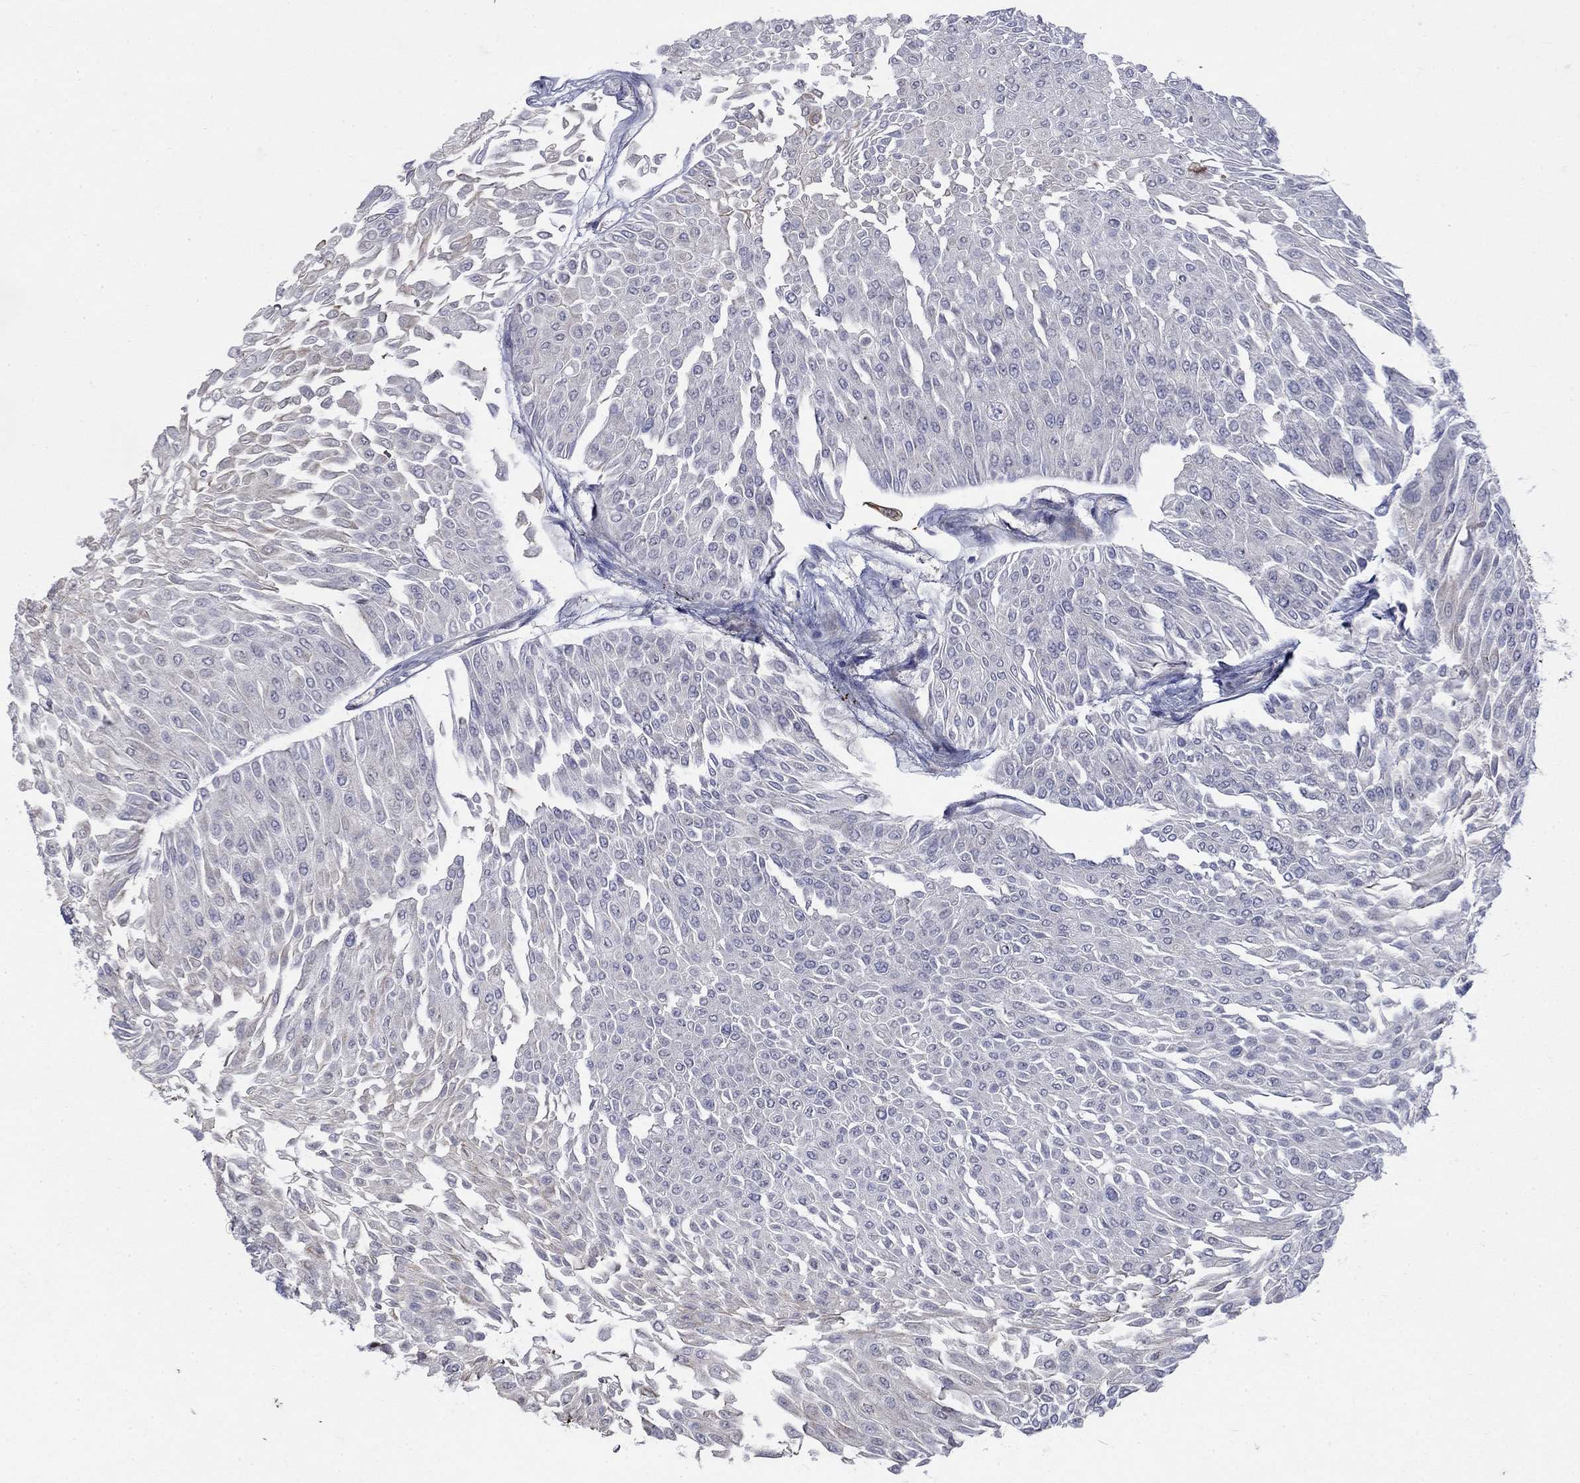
{"staining": {"intensity": "moderate", "quantity": "<25%", "location": "cytoplasmic/membranous"}, "tissue": "urothelial cancer", "cell_type": "Tumor cells", "image_type": "cancer", "snomed": [{"axis": "morphology", "description": "Urothelial carcinoma, Low grade"}, {"axis": "topography", "description": "Urinary bladder"}], "caption": "This is an image of immunohistochemistry staining of urothelial cancer, which shows moderate positivity in the cytoplasmic/membranous of tumor cells.", "gene": "DHRS7", "patient": {"sex": "male", "age": 67}}